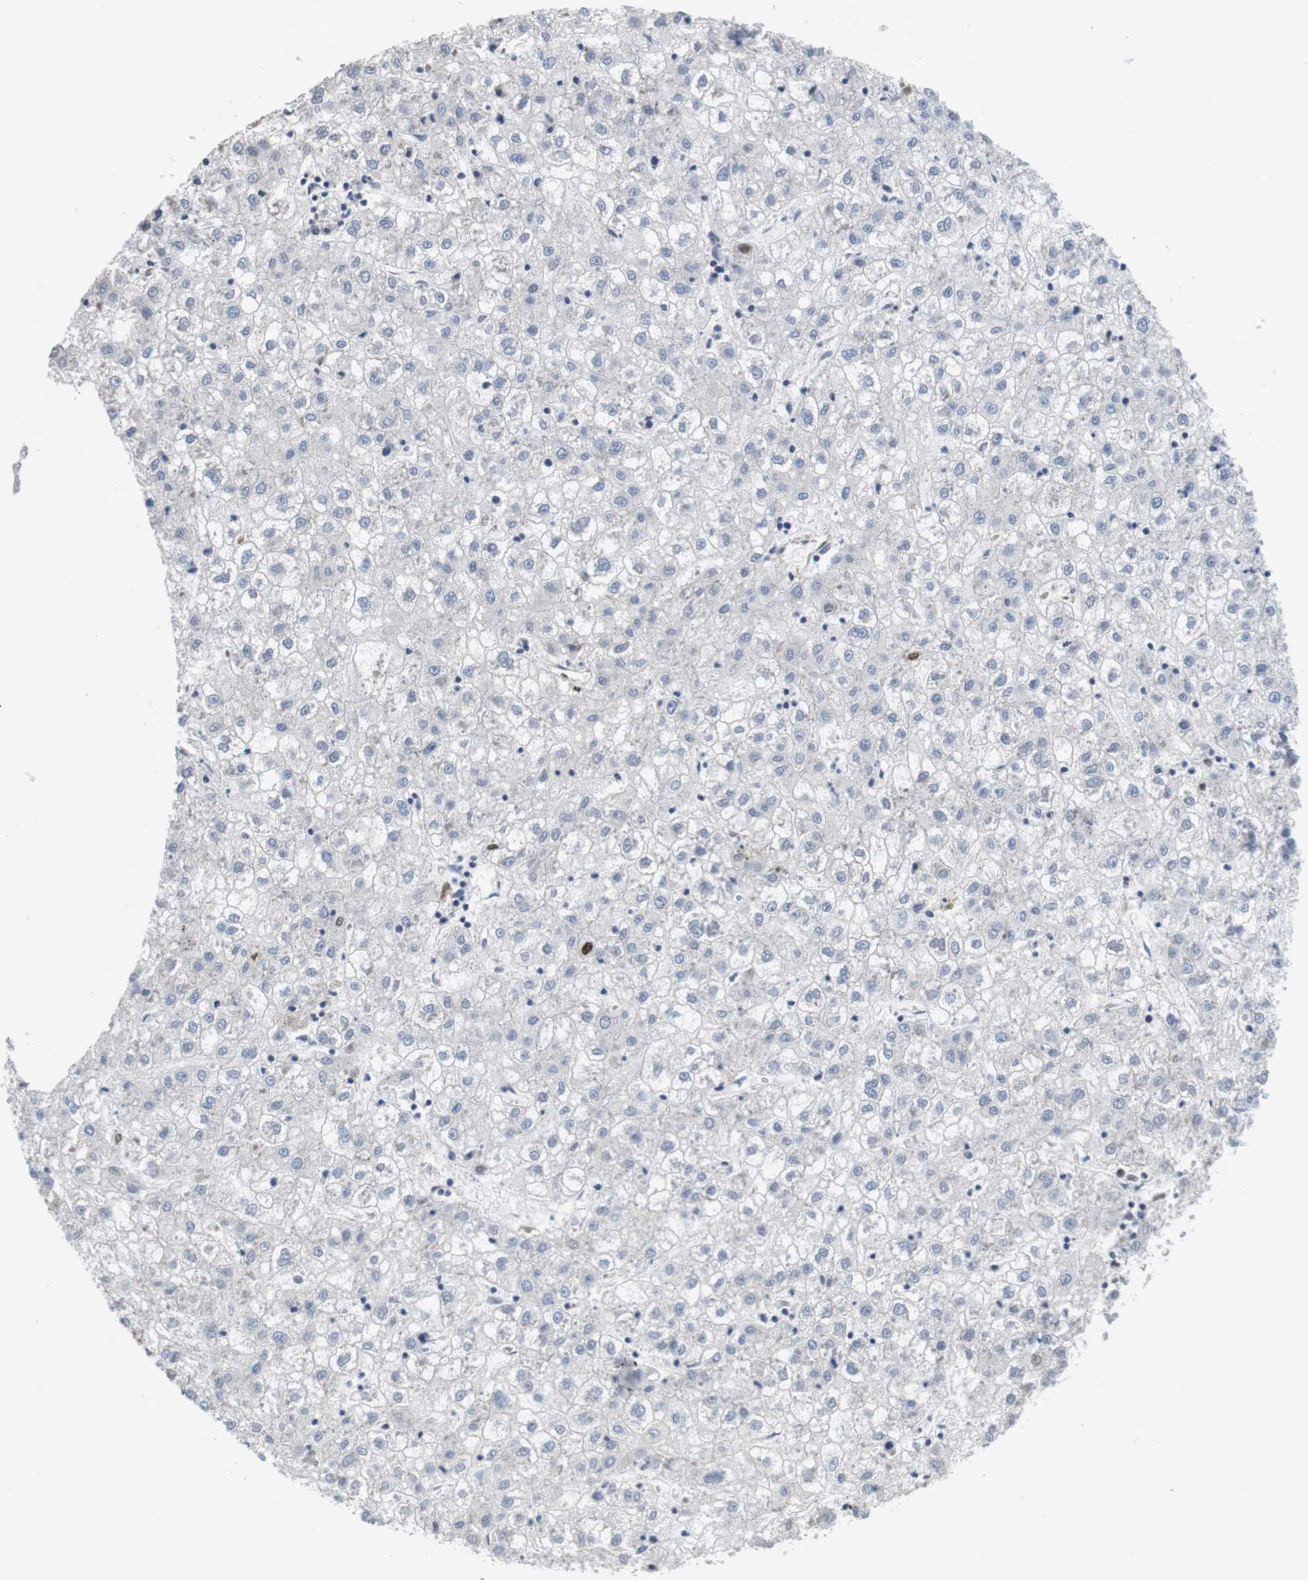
{"staining": {"intensity": "negative", "quantity": "none", "location": "none"}, "tissue": "liver cancer", "cell_type": "Tumor cells", "image_type": "cancer", "snomed": [{"axis": "morphology", "description": "Carcinoma, Hepatocellular, NOS"}, {"axis": "topography", "description": "Liver"}], "caption": "Histopathology image shows no significant protein positivity in tumor cells of liver hepatocellular carcinoma.", "gene": "NECTIN1", "patient": {"sex": "male", "age": 72}}